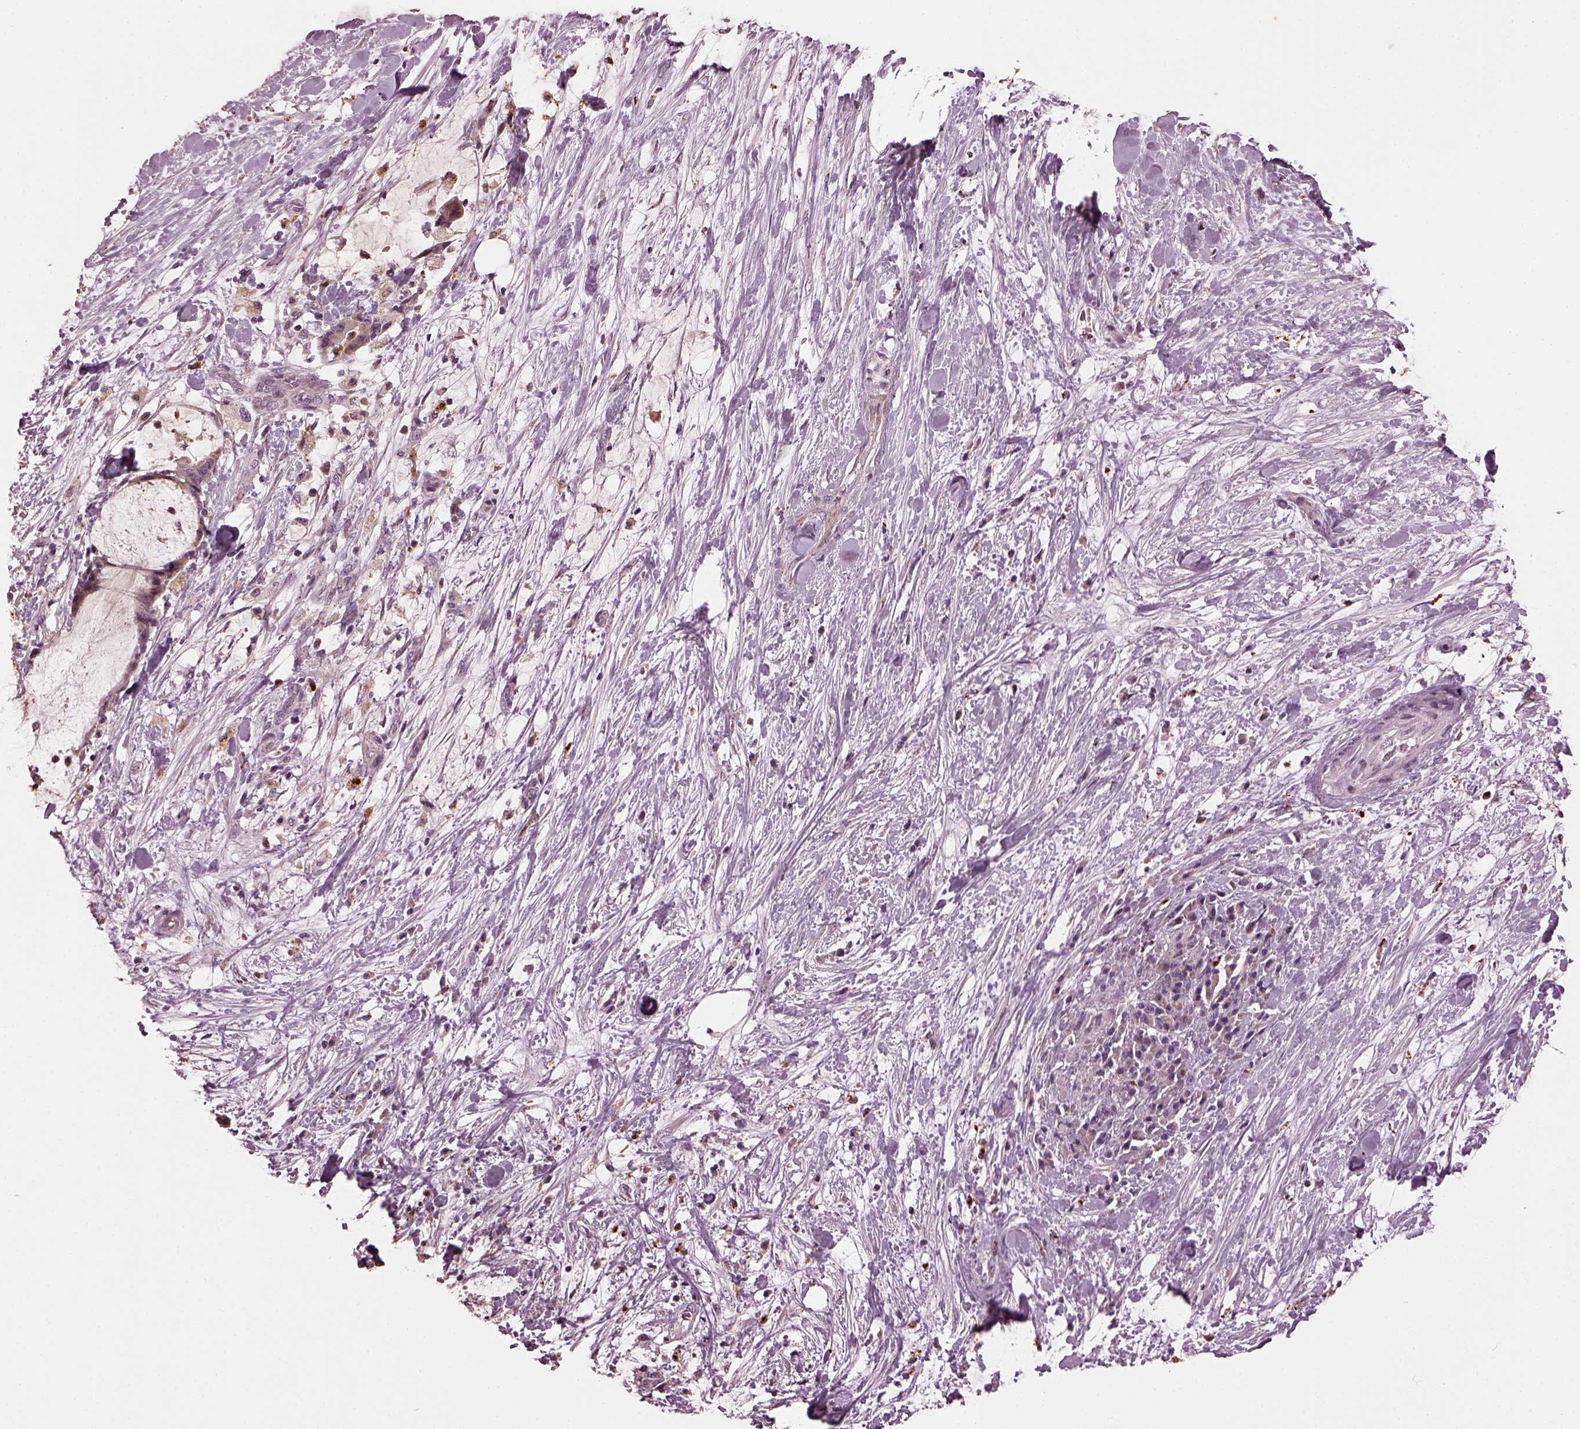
{"staining": {"intensity": "negative", "quantity": "none", "location": "none"}, "tissue": "liver cancer", "cell_type": "Tumor cells", "image_type": "cancer", "snomed": [{"axis": "morphology", "description": "Cholangiocarcinoma"}, {"axis": "topography", "description": "Liver"}], "caption": "Immunohistochemistry of human liver cancer (cholangiocarcinoma) shows no positivity in tumor cells.", "gene": "RUFY3", "patient": {"sex": "female", "age": 73}}